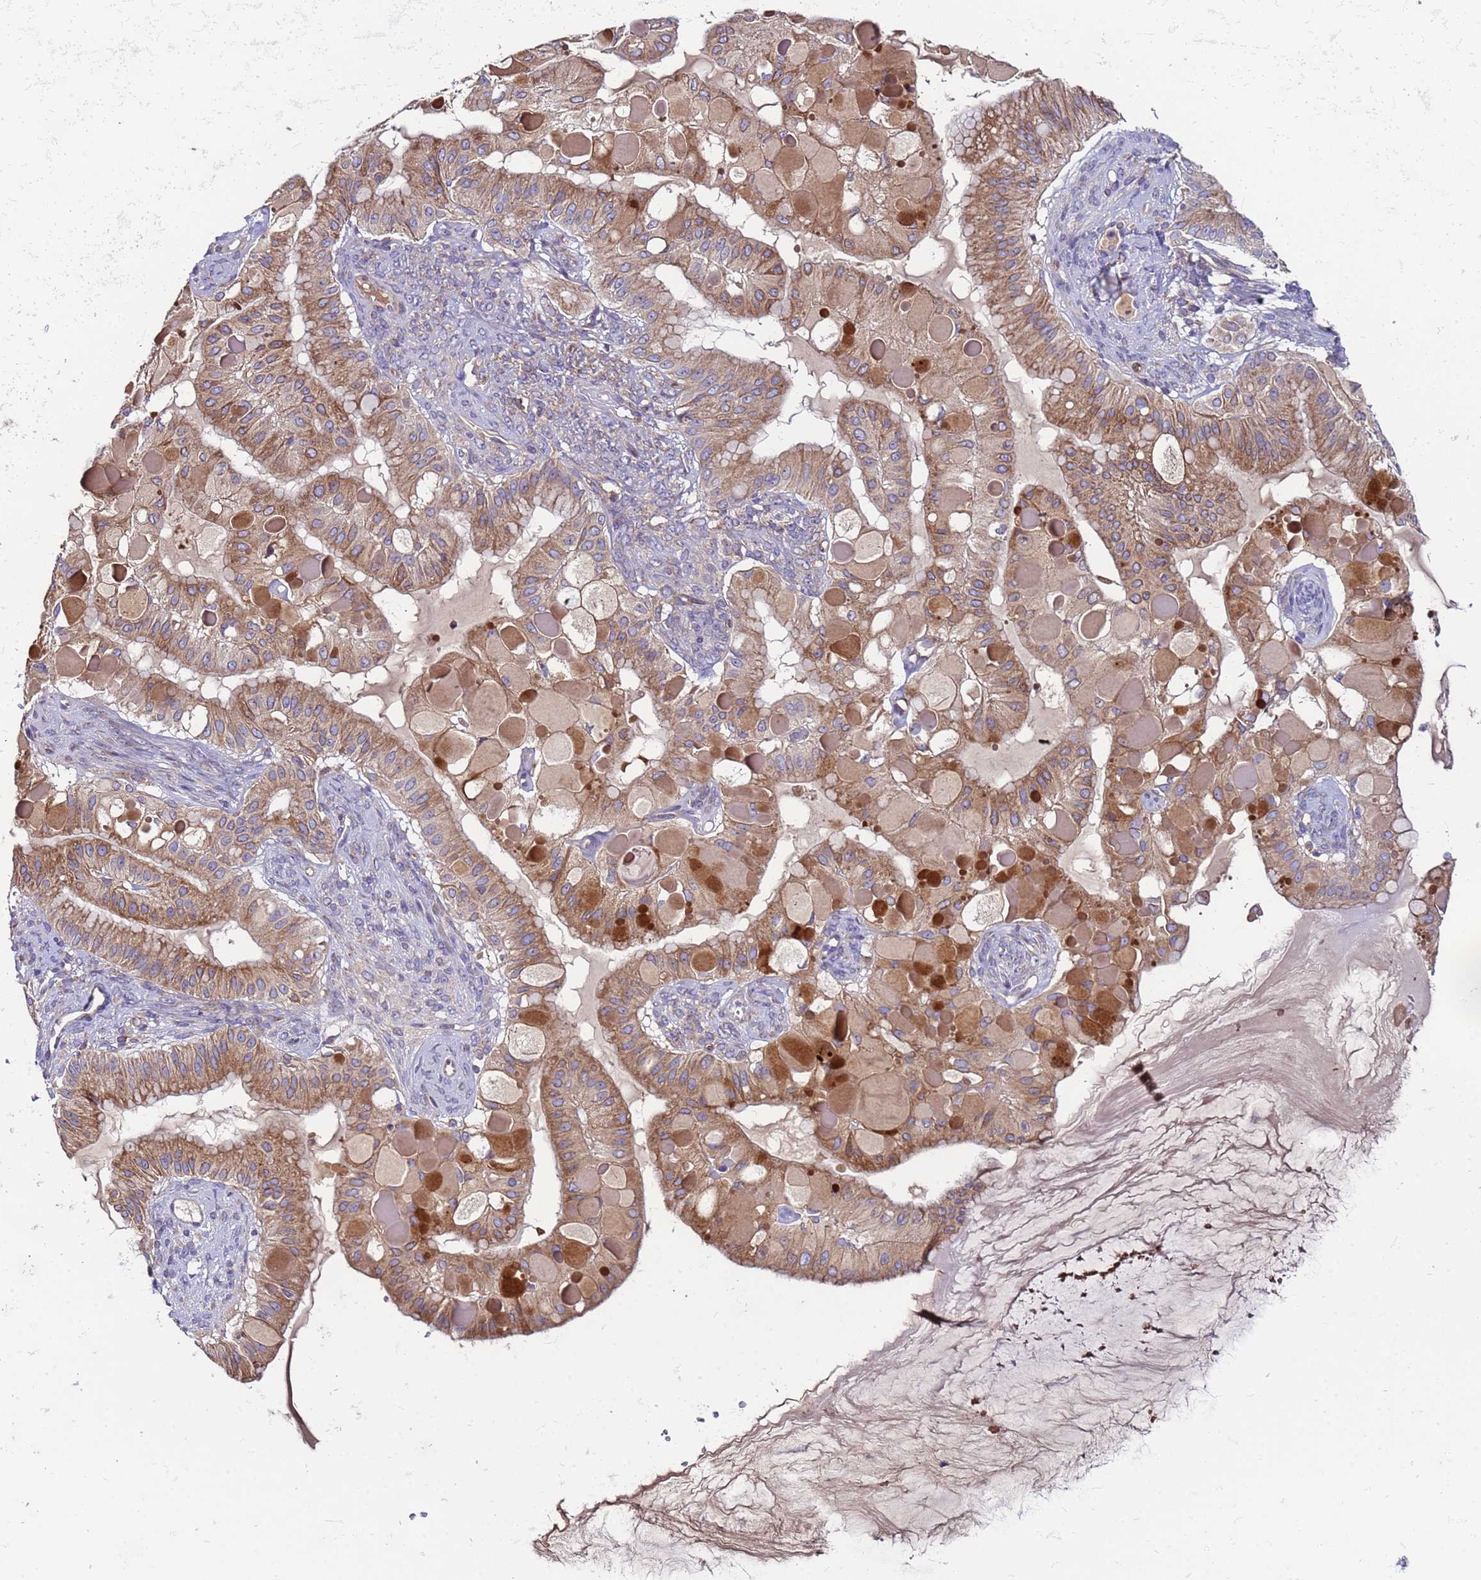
{"staining": {"intensity": "moderate", "quantity": ">75%", "location": "cytoplasmic/membranous"}, "tissue": "ovarian cancer", "cell_type": "Tumor cells", "image_type": "cancer", "snomed": [{"axis": "morphology", "description": "Cystadenocarcinoma, mucinous, NOS"}, {"axis": "topography", "description": "Ovary"}], "caption": "IHC of ovarian cancer displays medium levels of moderate cytoplasmic/membranous staining in about >75% of tumor cells.", "gene": "PAQR7", "patient": {"sex": "female", "age": 61}}